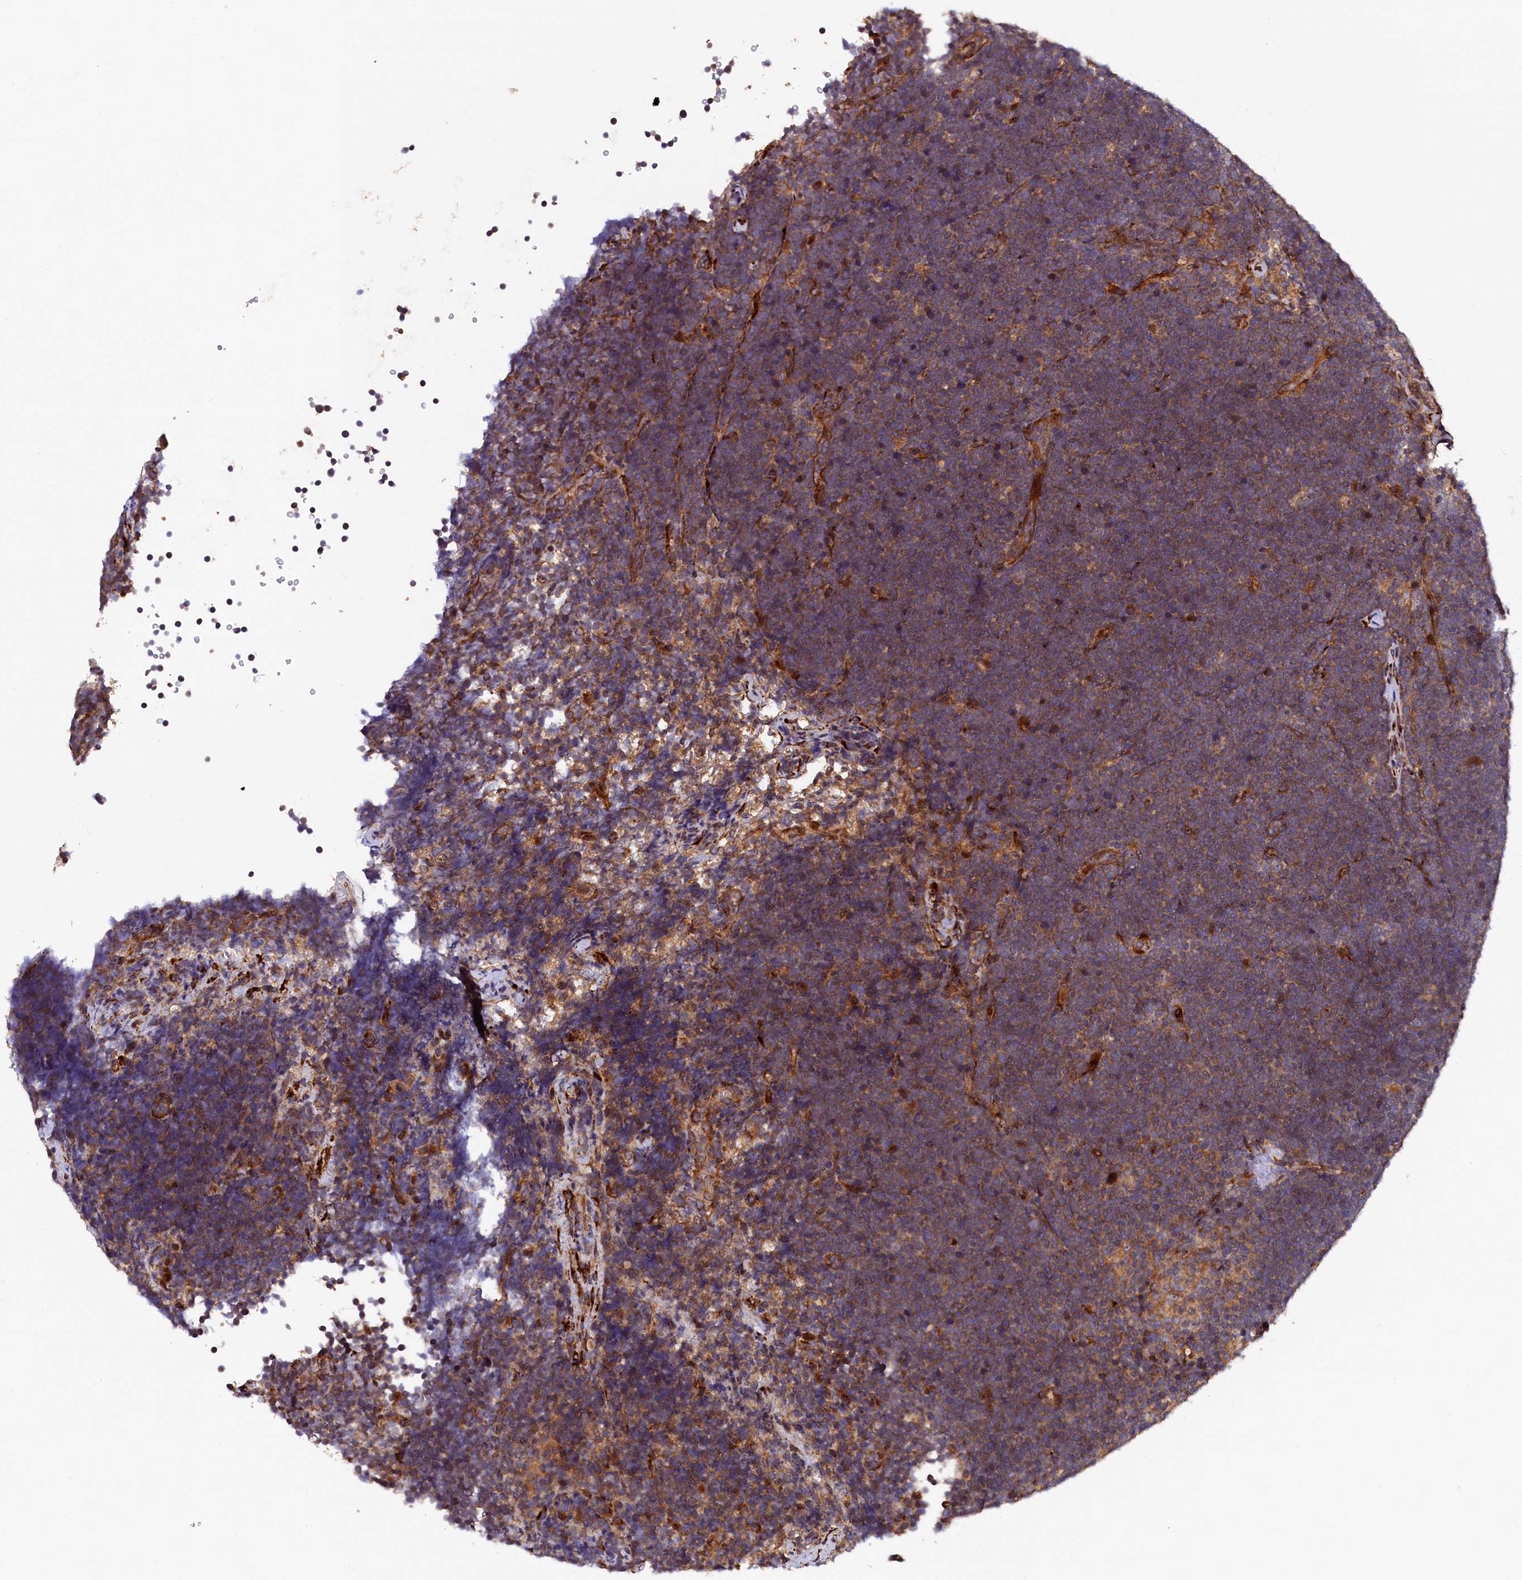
{"staining": {"intensity": "moderate", "quantity": ">75%", "location": "cytoplasmic/membranous"}, "tissue": "lymphoma", "cell_type": "Tumor cells", "image_type": "cancer", "snomed": [{"axis": "morphology", "description": "Malignant lymphoma, non-Hodgkin's type, High grade"}, {"axis": "topography", "description": "Lymph node"}], "caption": "Protein staining exhibits moderate cytoplasmic/membranous staining in approximately >75% of tumor cells in malignant lymphoma, non-Hodgkin's type (high-grade). (Brightfield microscopy of DAB IHC at high magnification).", "gene": "ARRDC4", "patient": {"sex": "male", "age": 13}}